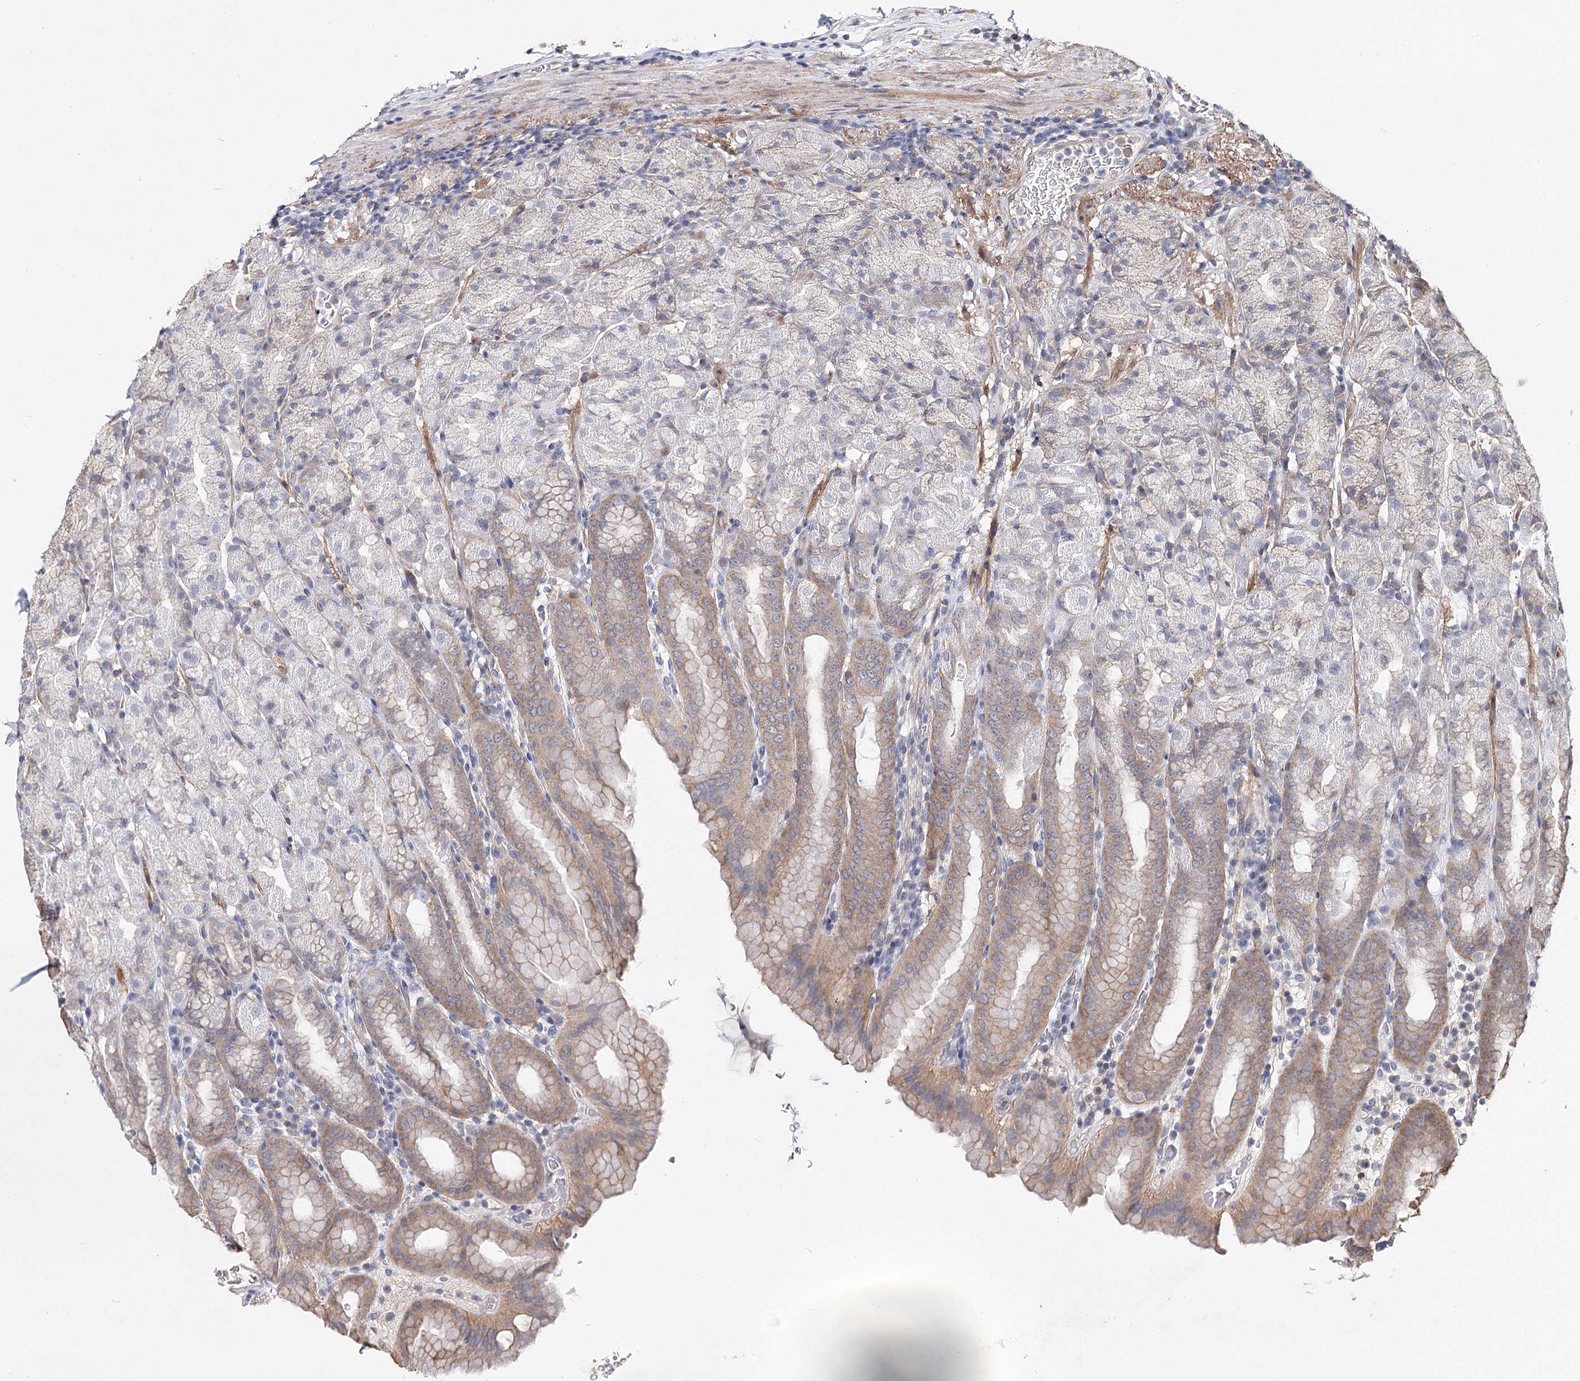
{"staining": {"intensity": "moderate", "quantity": "<25%", "location": "cytoplasmic/membranous"}, "tissue": "stomach", "cell_type": "Glandular cells", "image_type": "normal", "snomed": [{"axis": "morphology", "description": "Normal tissue, NOS"}, {"axis": "topography", "description": "Stomach, upper"}], "caption": "Unremarkable stomach demonstrates moderate cytoplasmic/membranous expression in about <25% of glandular cells, visualized by immunohistochemistry.", "gene": "TMEM218", "patient": {"sex": "male", "age": 68}}